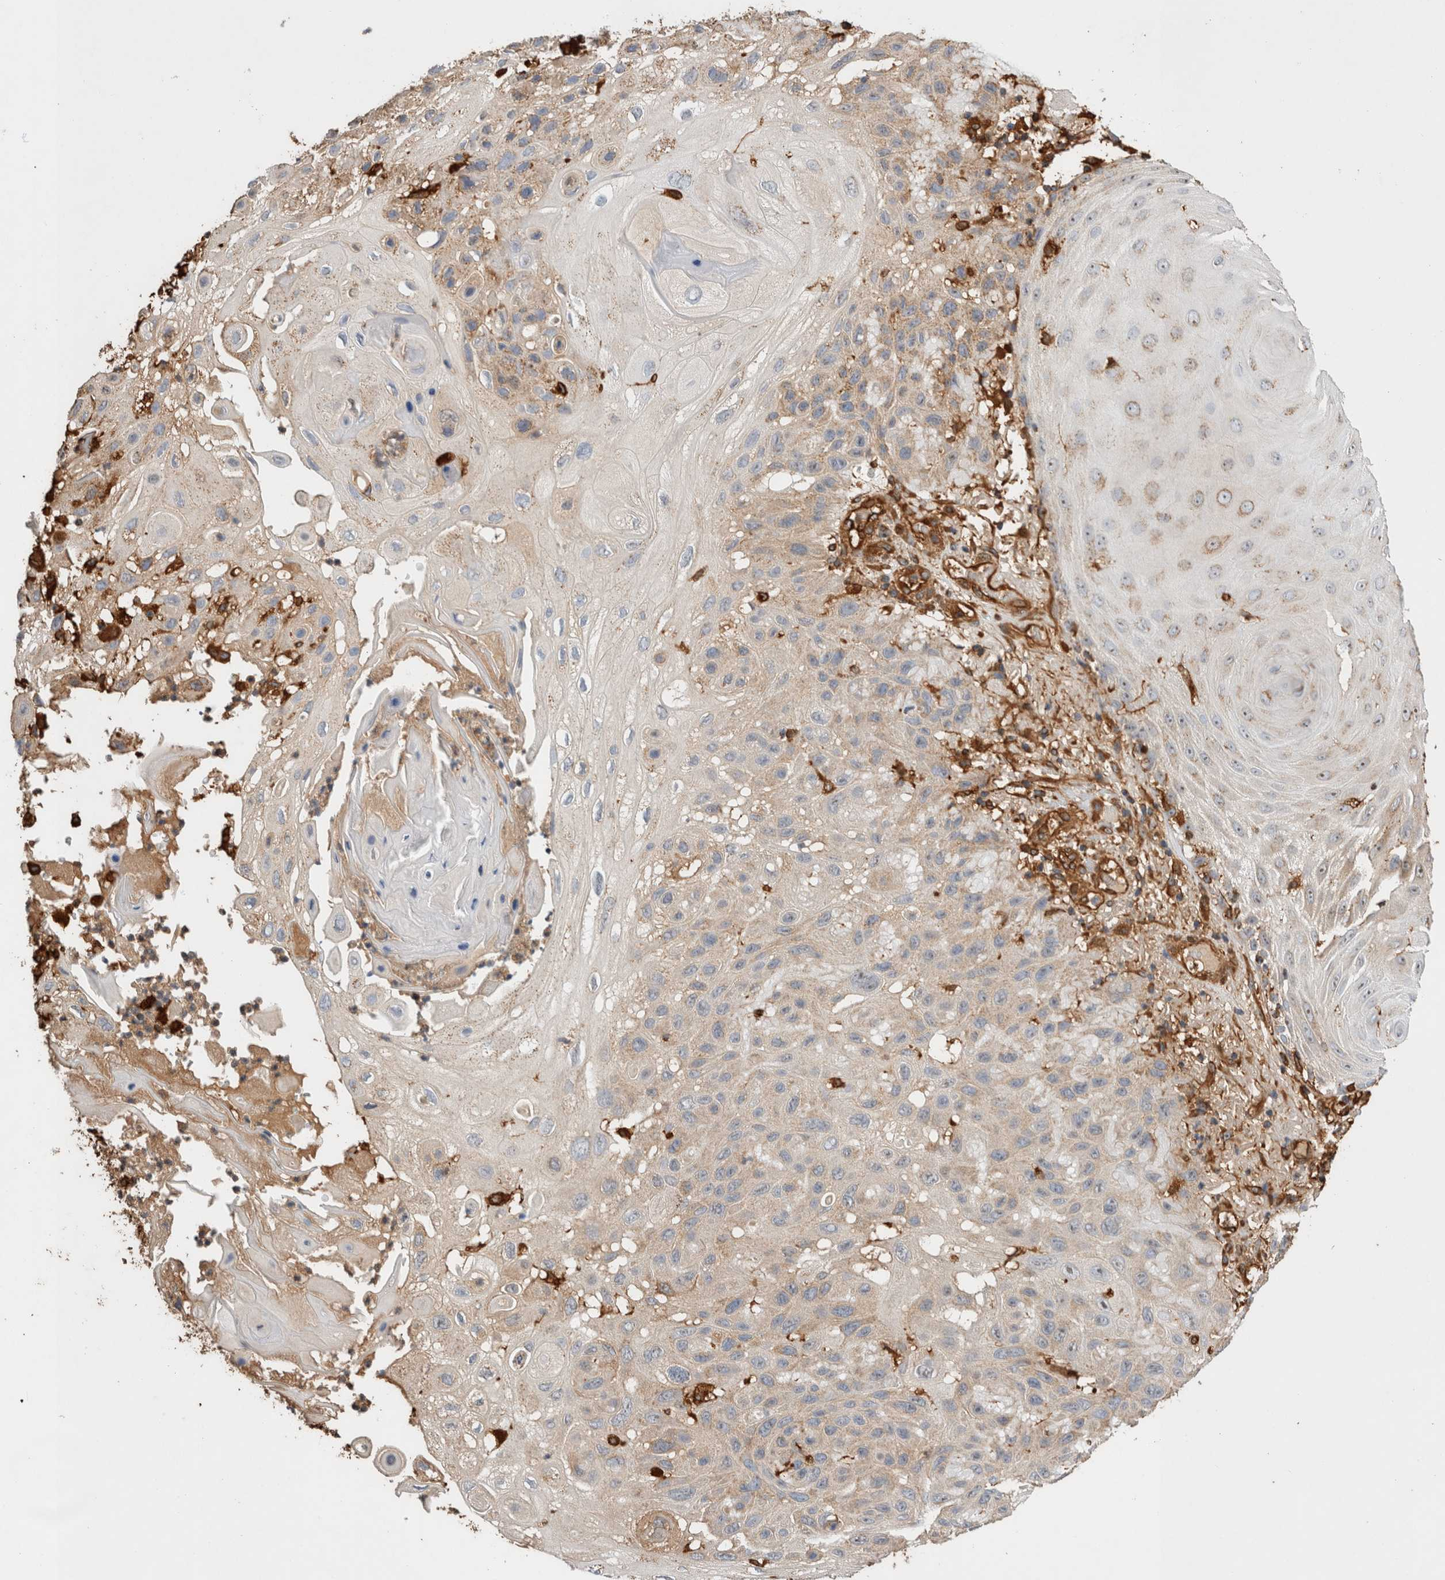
{"staining": {"intensity": "weak", "quantity": "<25%", "location": "cytoplasmic/membranous"}, "tissue": "skin cancer", "cell_type": "Tumor cells", "image_type": "cancer", "snomed": [{"axis": "morphology", "description": "Normal tissue, NOS"}, {"axis": "morphology", "description": "Squamous cell carcinoma, NOS"}, {"axis": "topography", "description": "Skin"}], "caption": "This is an immunohistochemistry (IHC) photomicrograph of human skin cancer (squamous cell carcinoma). There is no staining in tumor cells.", "gene": "ZNF397", "patient": {"sex": "female", "age": 96}}